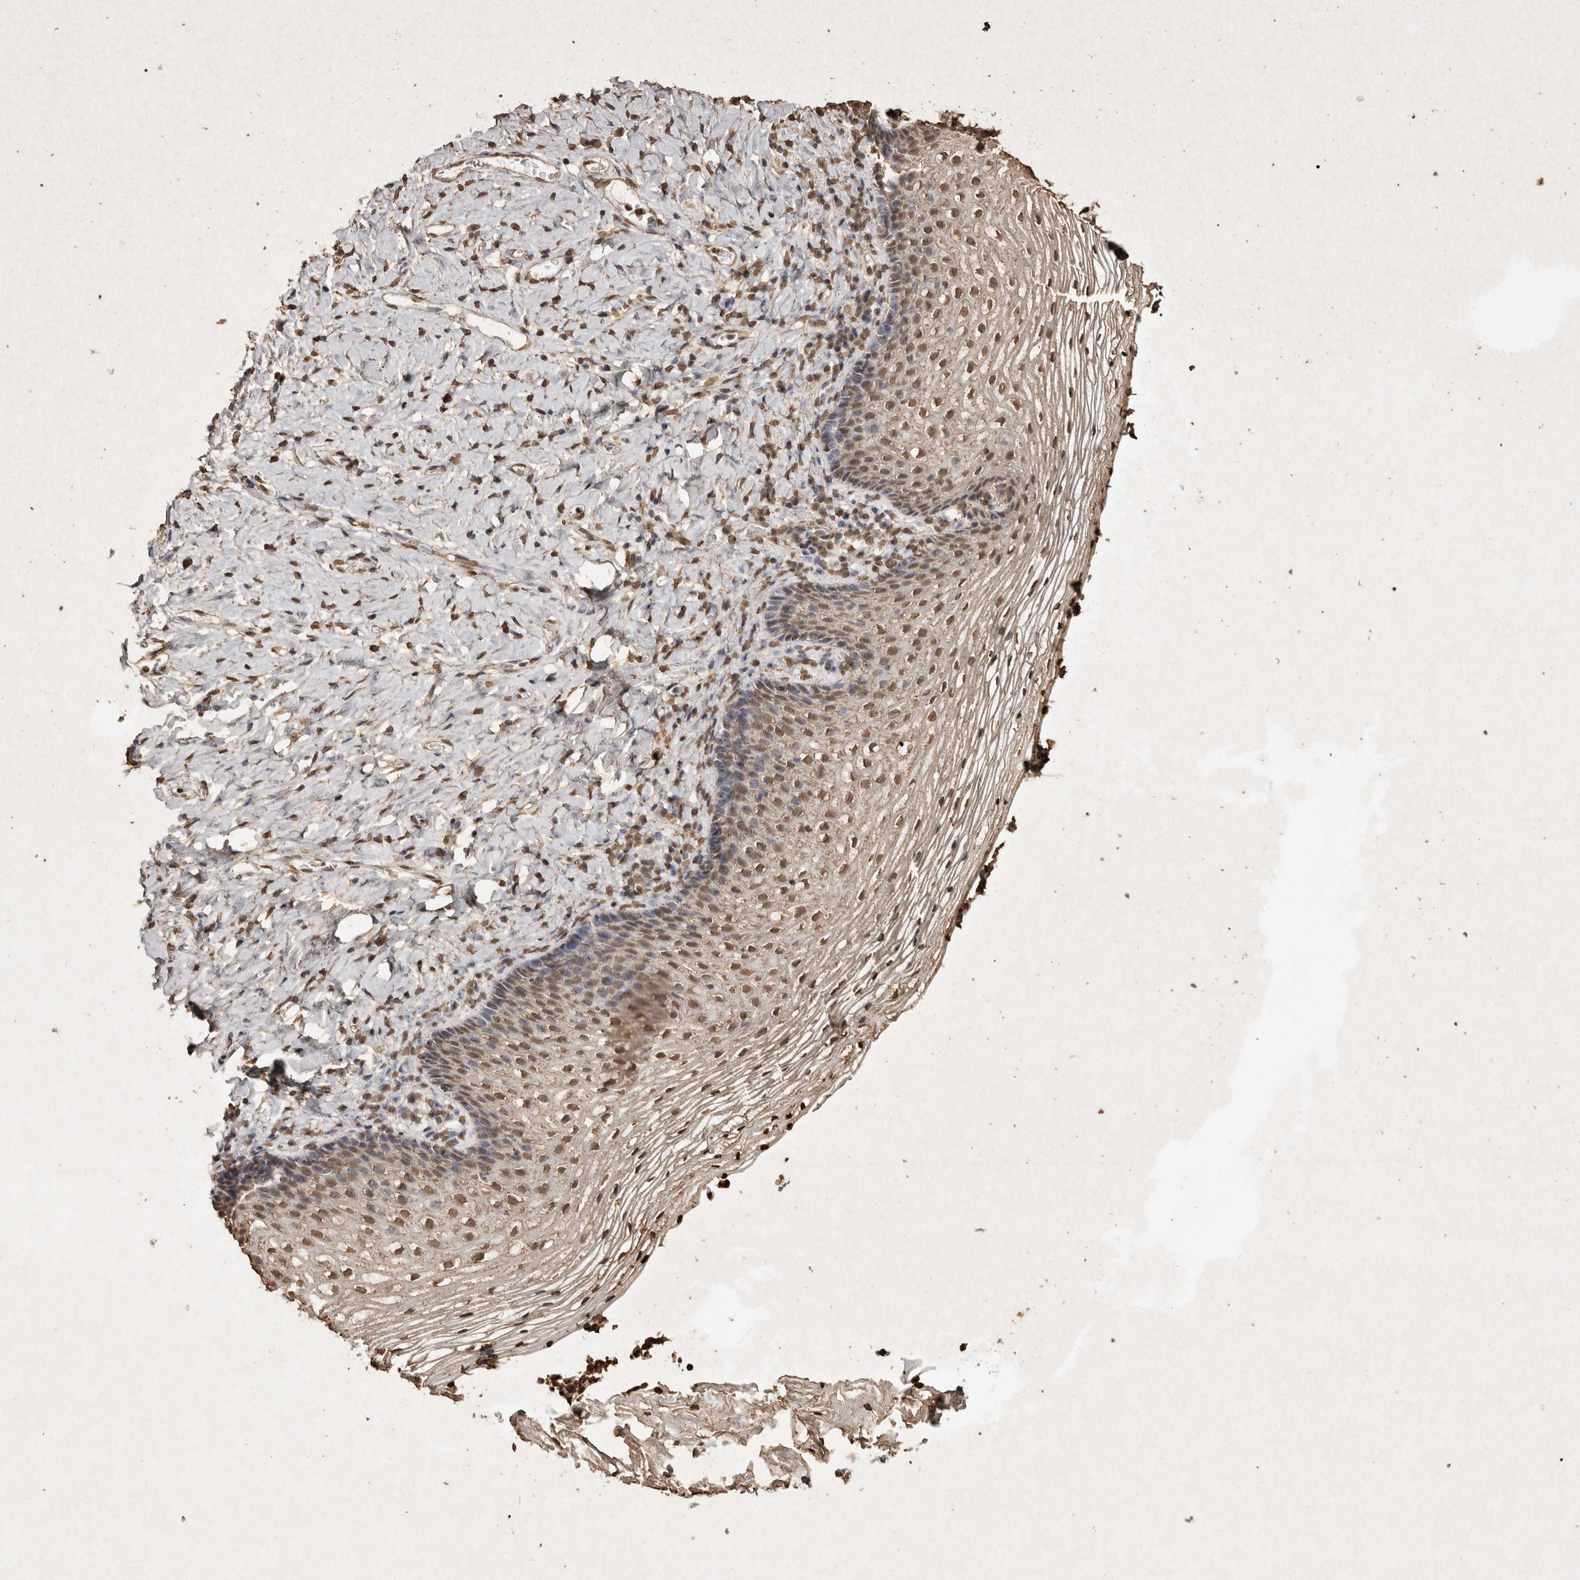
{"staining": {"intensity": "moderate", "quantity": "25%-75%", "location": "nuclear"}, "tissue": "vagina", "cell_type": "Squamous epithelial cells", "image_type": "normal", "snomed": [{"axis": "morphology", "description": "Normal tissue, NOS"}, {"axis": "topography", "description": "Vagina"}], "caption": "This photomicrograph demonstrates immunohistochemistry (IHC) staining of normal human vagina, with medium moderate nuclear expression in approximately 25%-75% of squamous epithelial cells.", "gene": "FSTL3", "patient": {"sex": "female", "age": 60}}